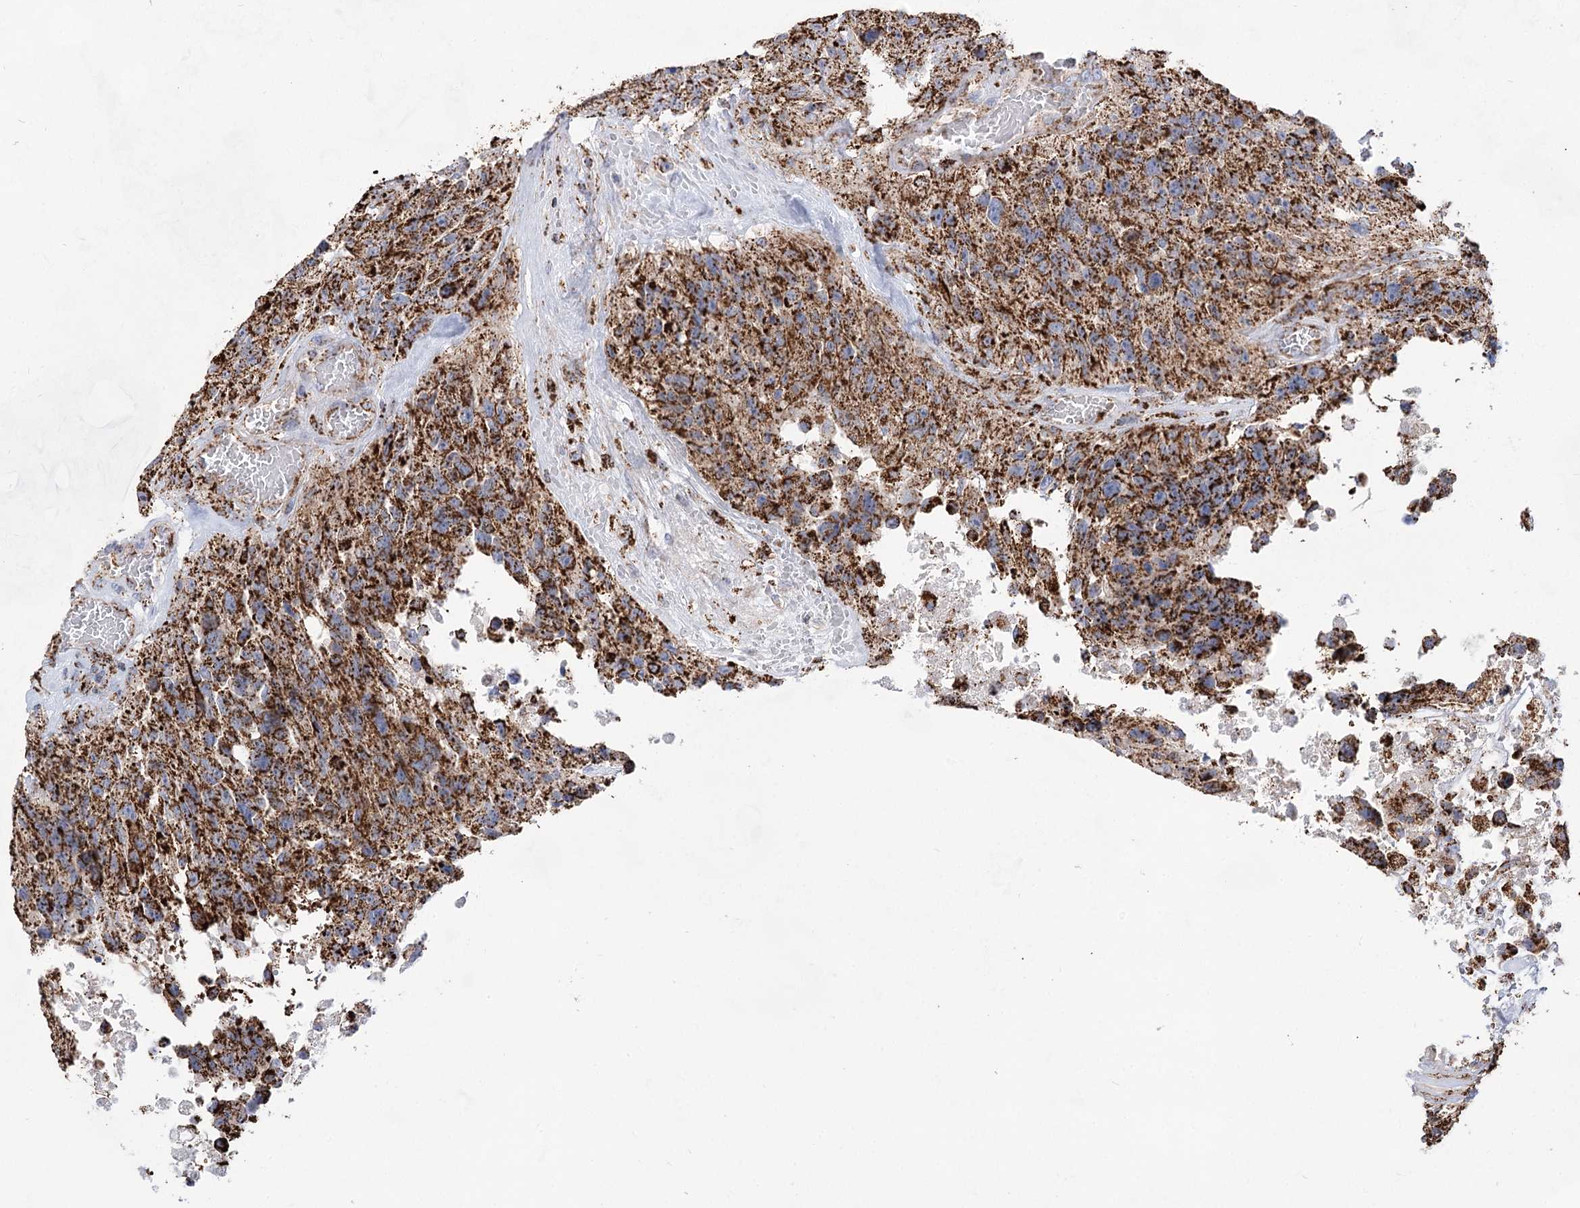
{"staining": {"intensity": "strong", "quantity": ">75%", "location": "cytoplasmic/membranous"}, "tissue": "glioma", "cell_type": "Tumor cells", "image_type": "cancer", "snomed": [{"axis": "morphology", "description": "Glioma, malignant, High grade"}, {"axis": "topography", "description": "Brain"}], "caption": "Protein expression analysis of malignant high-grade glioma reveals strong cytoplasmic/membranous expression in approximately >75% of tumor cells. Using DAB (brown) and hematoxylin (blue) stains, captured at high magnification using brightfield microscopy.", "gene": "NADK2", "patient": {"sex": "male", "age": 69}}